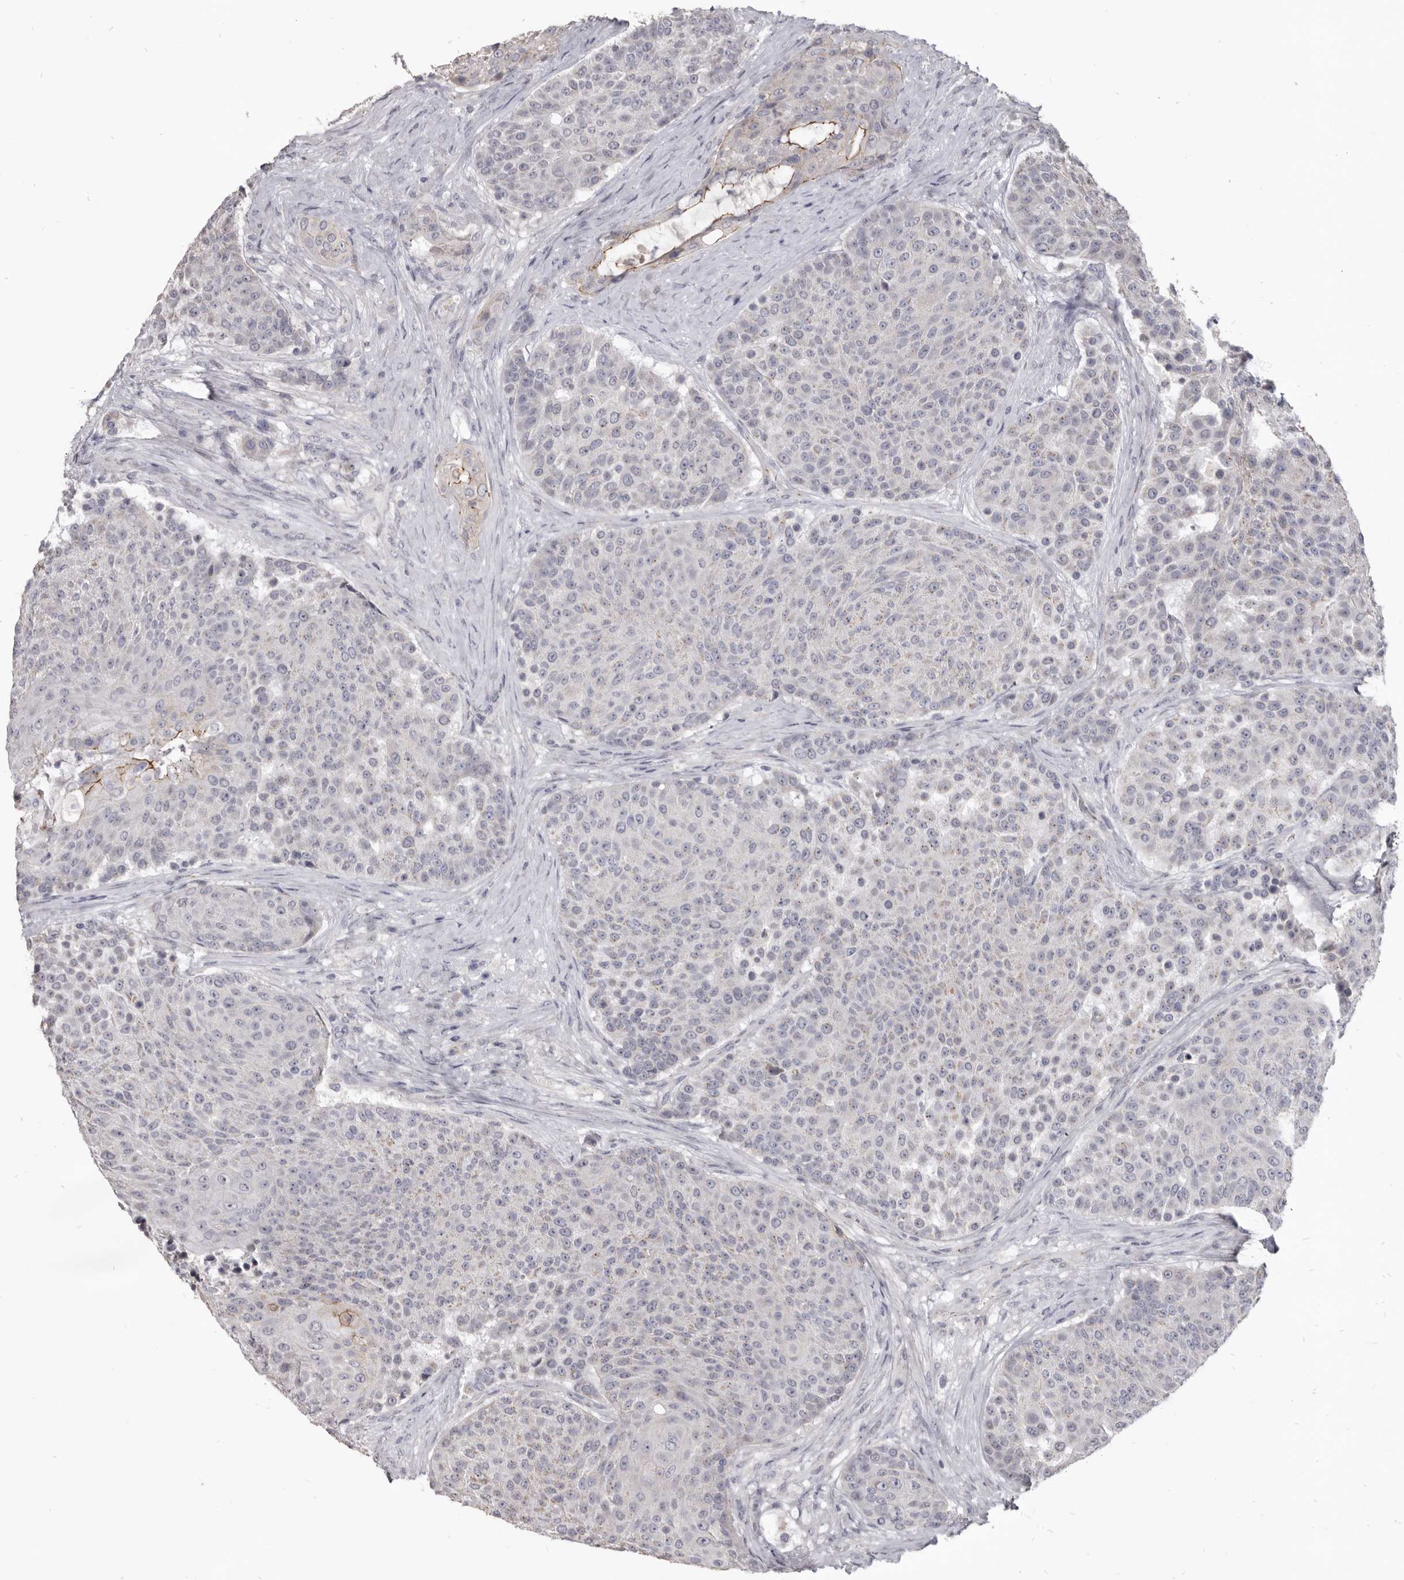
{"staining": {"intensity": "moderate", "quantity": "<25%", "location": "cytoplasmic/membranous"}, "tissue": "urothelial cancer", "cell_type": "Tumor cells", "image_type": "cancer", "snomed": [{"axis": "morphology", "description": "Urothelial carcinoma, High grade"}, {"axis": "topography", "description": "Urinary bladder"}], "caption": "The immunohistochemical stain labels moderate cytoplasmic/membranous positivity in tumor cells of urothelial cancer tissue.", "gene": "CGN", "patient": {"sex": "female", "age": 63}}